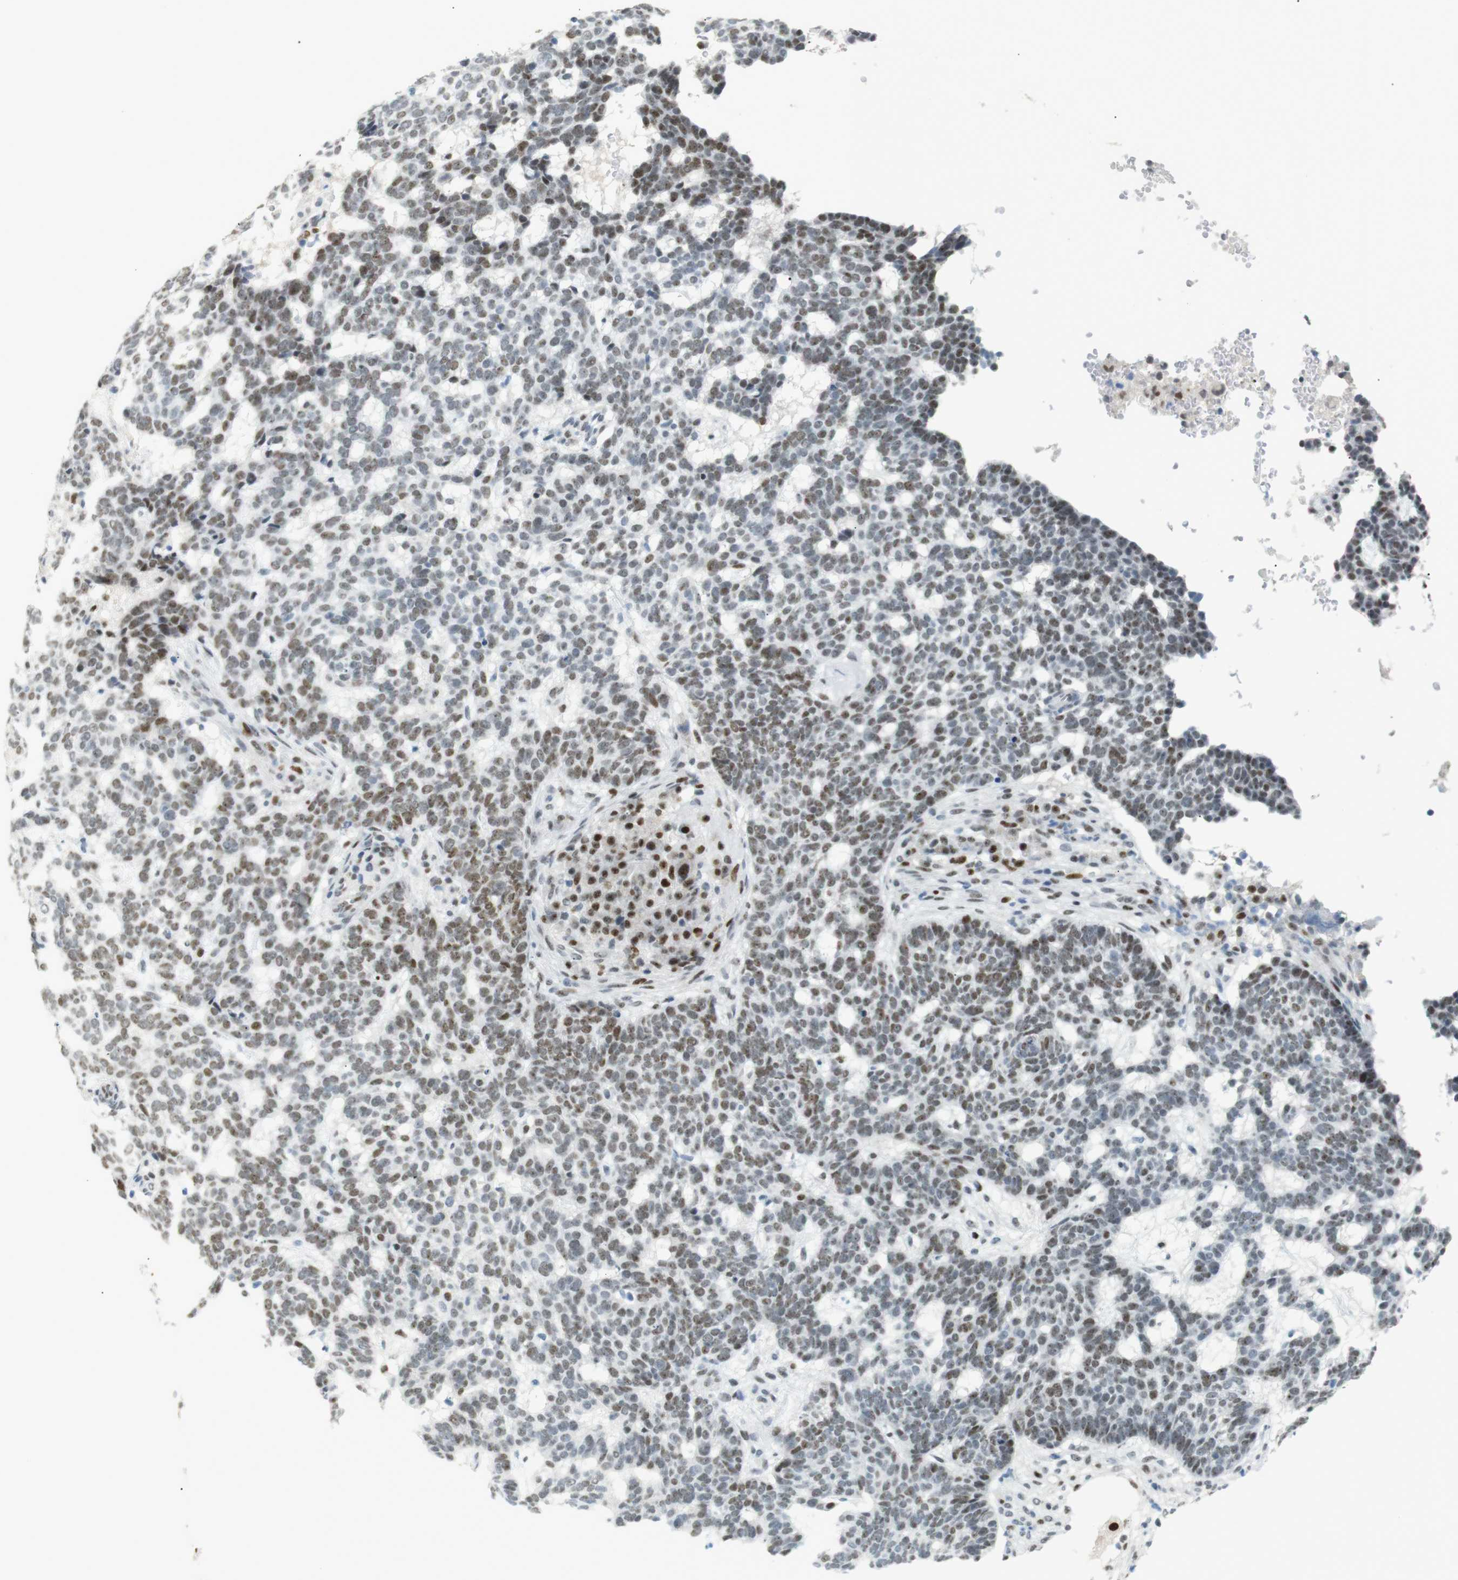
{"staining": {"intensity": "moderate", "quantity": ">75%", "location": "nuclear"}, "tissue": "skin cancer", "cell_type": "Tumor cells", "image_type": "cancer", "snomed": [{"axis": "morphology", "description": "Basal cell carcinoma"}, {"axis": "topography", "description": "Skin"}], "caption": "DAB immunohistochemical staining of skin cancer (basal cell carcinoma) demonstrates moderate nuclear protein staining in approximately >75% of tumor cells. (DAB (3,3'-diaminobenzidine) IHC, brown staining for protein, blue staining for nuclei).", "gene": "RIOX2", "patient": {"sex": "male", "age": 85}}